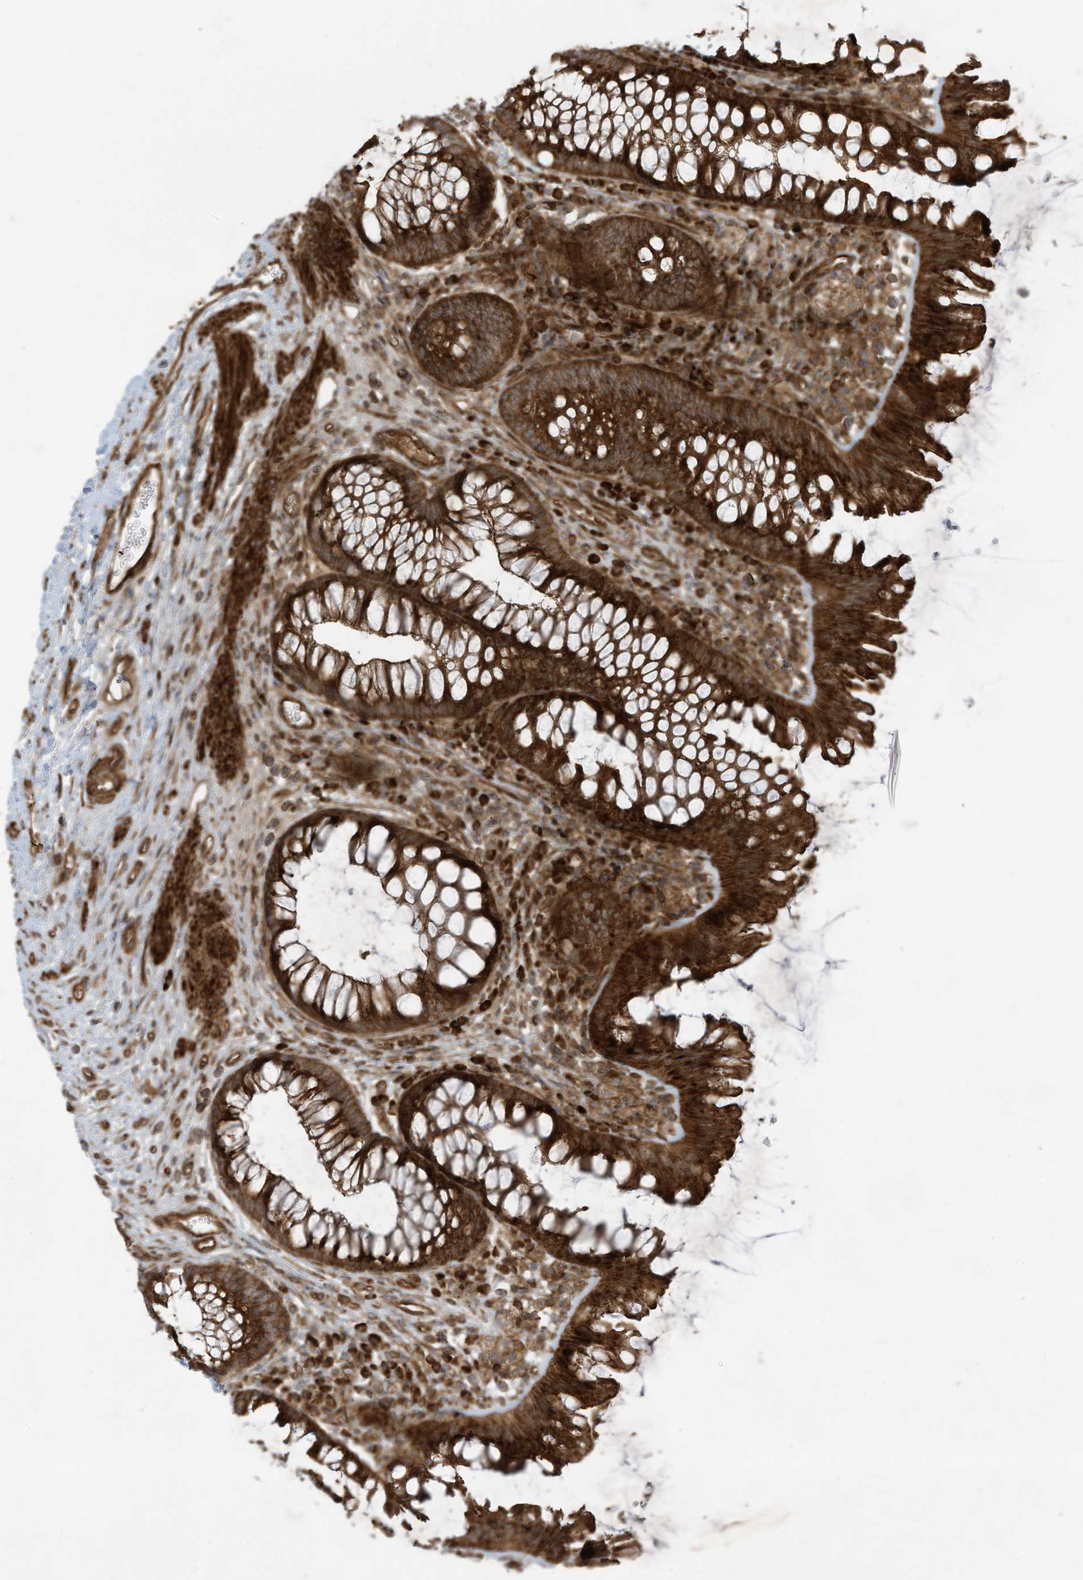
{"staining": {"intensity": "strong", "quantity": ">75%", "location": "cytoplasmic/membranous"}, "tissue": "colon", "cell_type": "Endothelial cells", "image_type": "normal", "snomed": [{"axis": "morphology", "description": "Normal tissue, NOS"}, {"axis": "topography", "description": "Colon"}], "caption": "This micrograph reveals normal colon stained with IHC to label a protein in brown. The cytoplasmic/membranous of endothelial cells show strong positivity for the protein. Nuclei are counter-stained blue.", "gene": "DDIT4", "patient": {"sex": "female", "age": 62}}